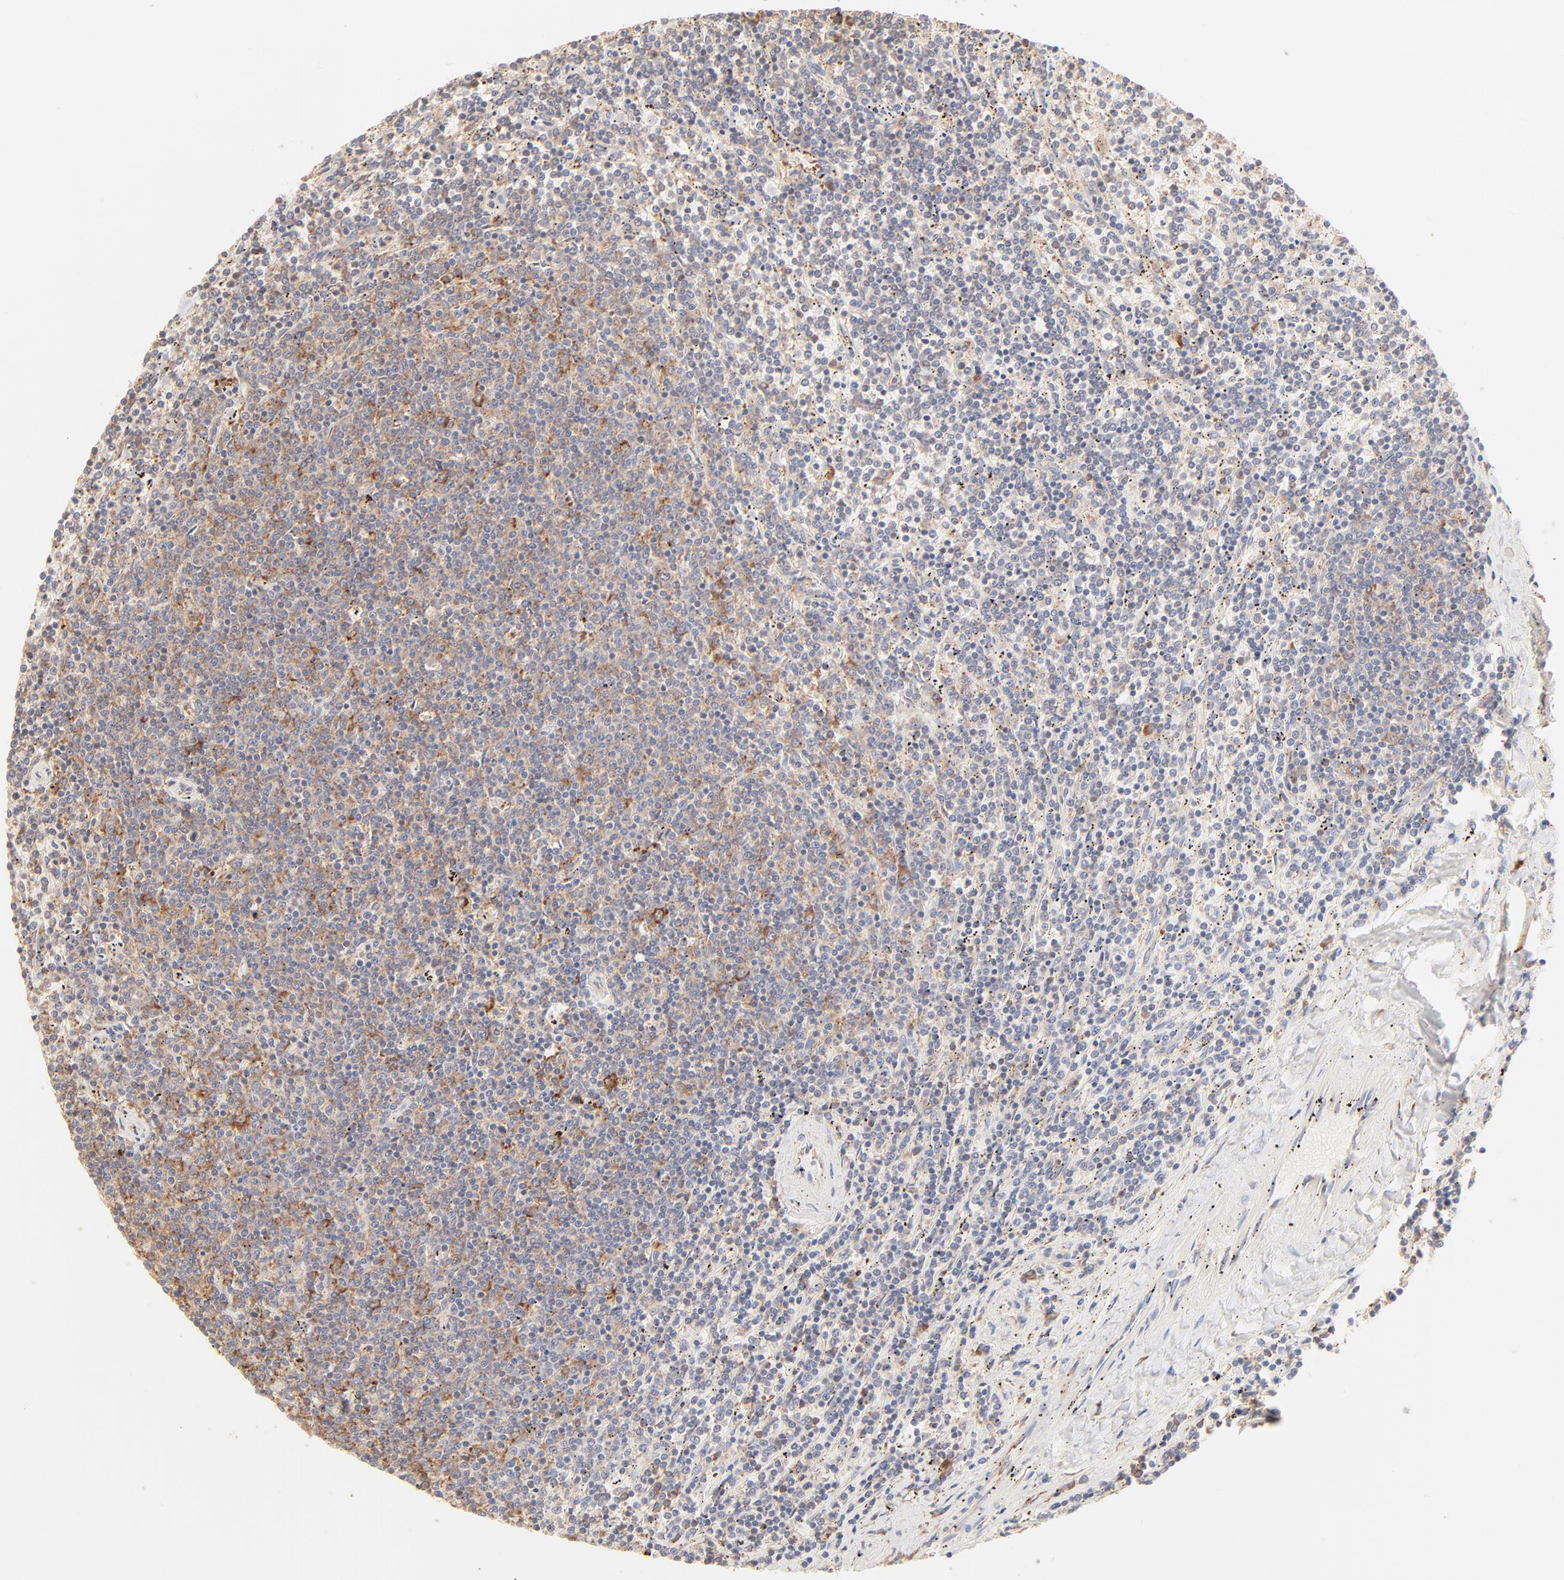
{"staining": {"intensity": "weak", "quantity": "25%-75%", "location": "cytoplasmic/membranous"}, "tissue": "lymphoma", "cell_type": "Tumor cells", "image_type": "cancer", "snomed": [{"axis": "morphology", "description": "Malignant lymphoma, non-Hodgkin's type, Low grade"}, {"axis": "topography", "description": "Spleen"}], "caption": "About 25%-75% of tumor cells in human lymphoma show weak cytoplasmic/membranous protein expression as visualized by brown immunohistochemical staining.", "gene": "RPS20", "patient": {"sex": "female", "age": 50}}